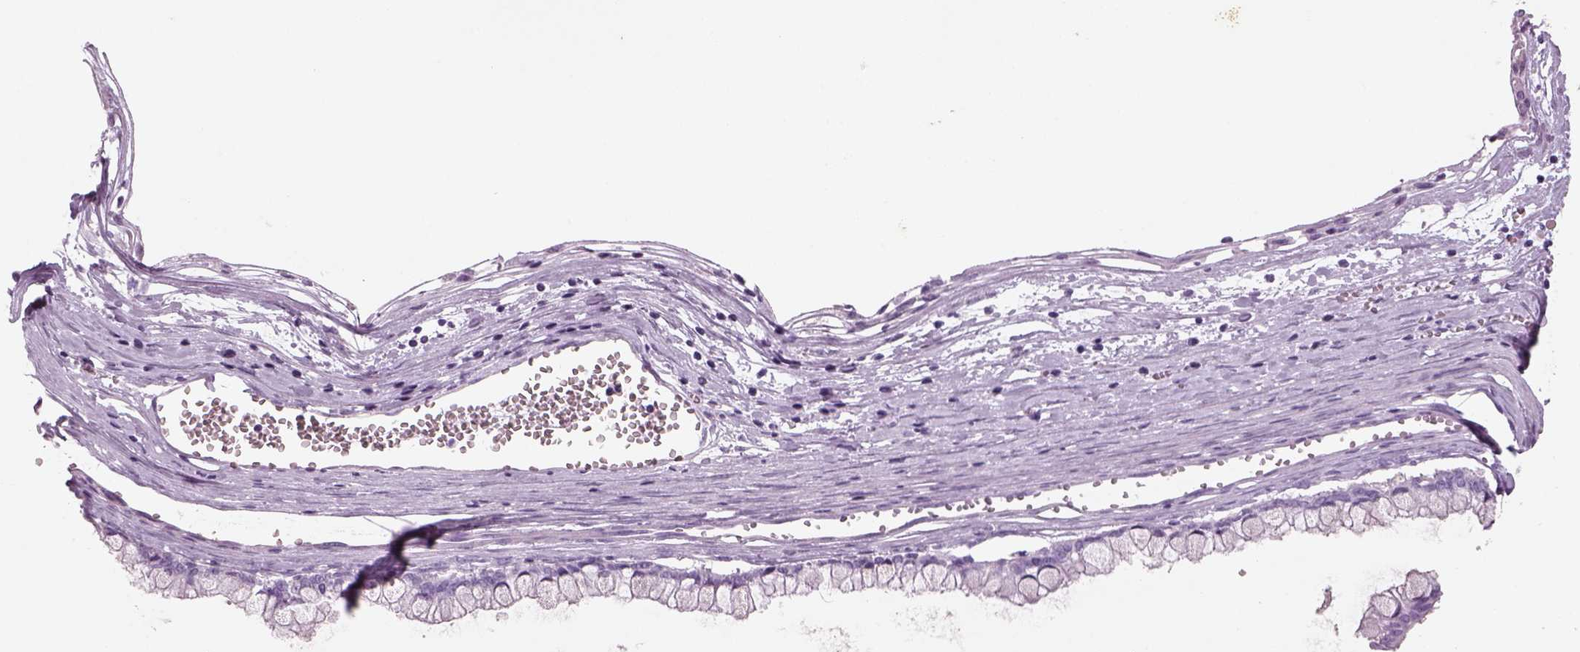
{"staining": {"intensity": "negative", "quantity": "none", "location": "none"}, "tissue": "ovarian cancer", "cell_type": "Tumor cells", "image_type": "cancer", "snomed": [{"axis": "morphology", "description": "Cystadenocarcinoma, mucinous, NOS"}, {"axis": "topography", "description": "Ovary"}], "caption": "Tumor cells are negative for protein expression in human ovarian cancer. (DAB (3,3'-diaminobenzidine) IHC with hematoxylin counter stain).", "gene": "RHO", "patient": {"sex": "female", "age": 67}}